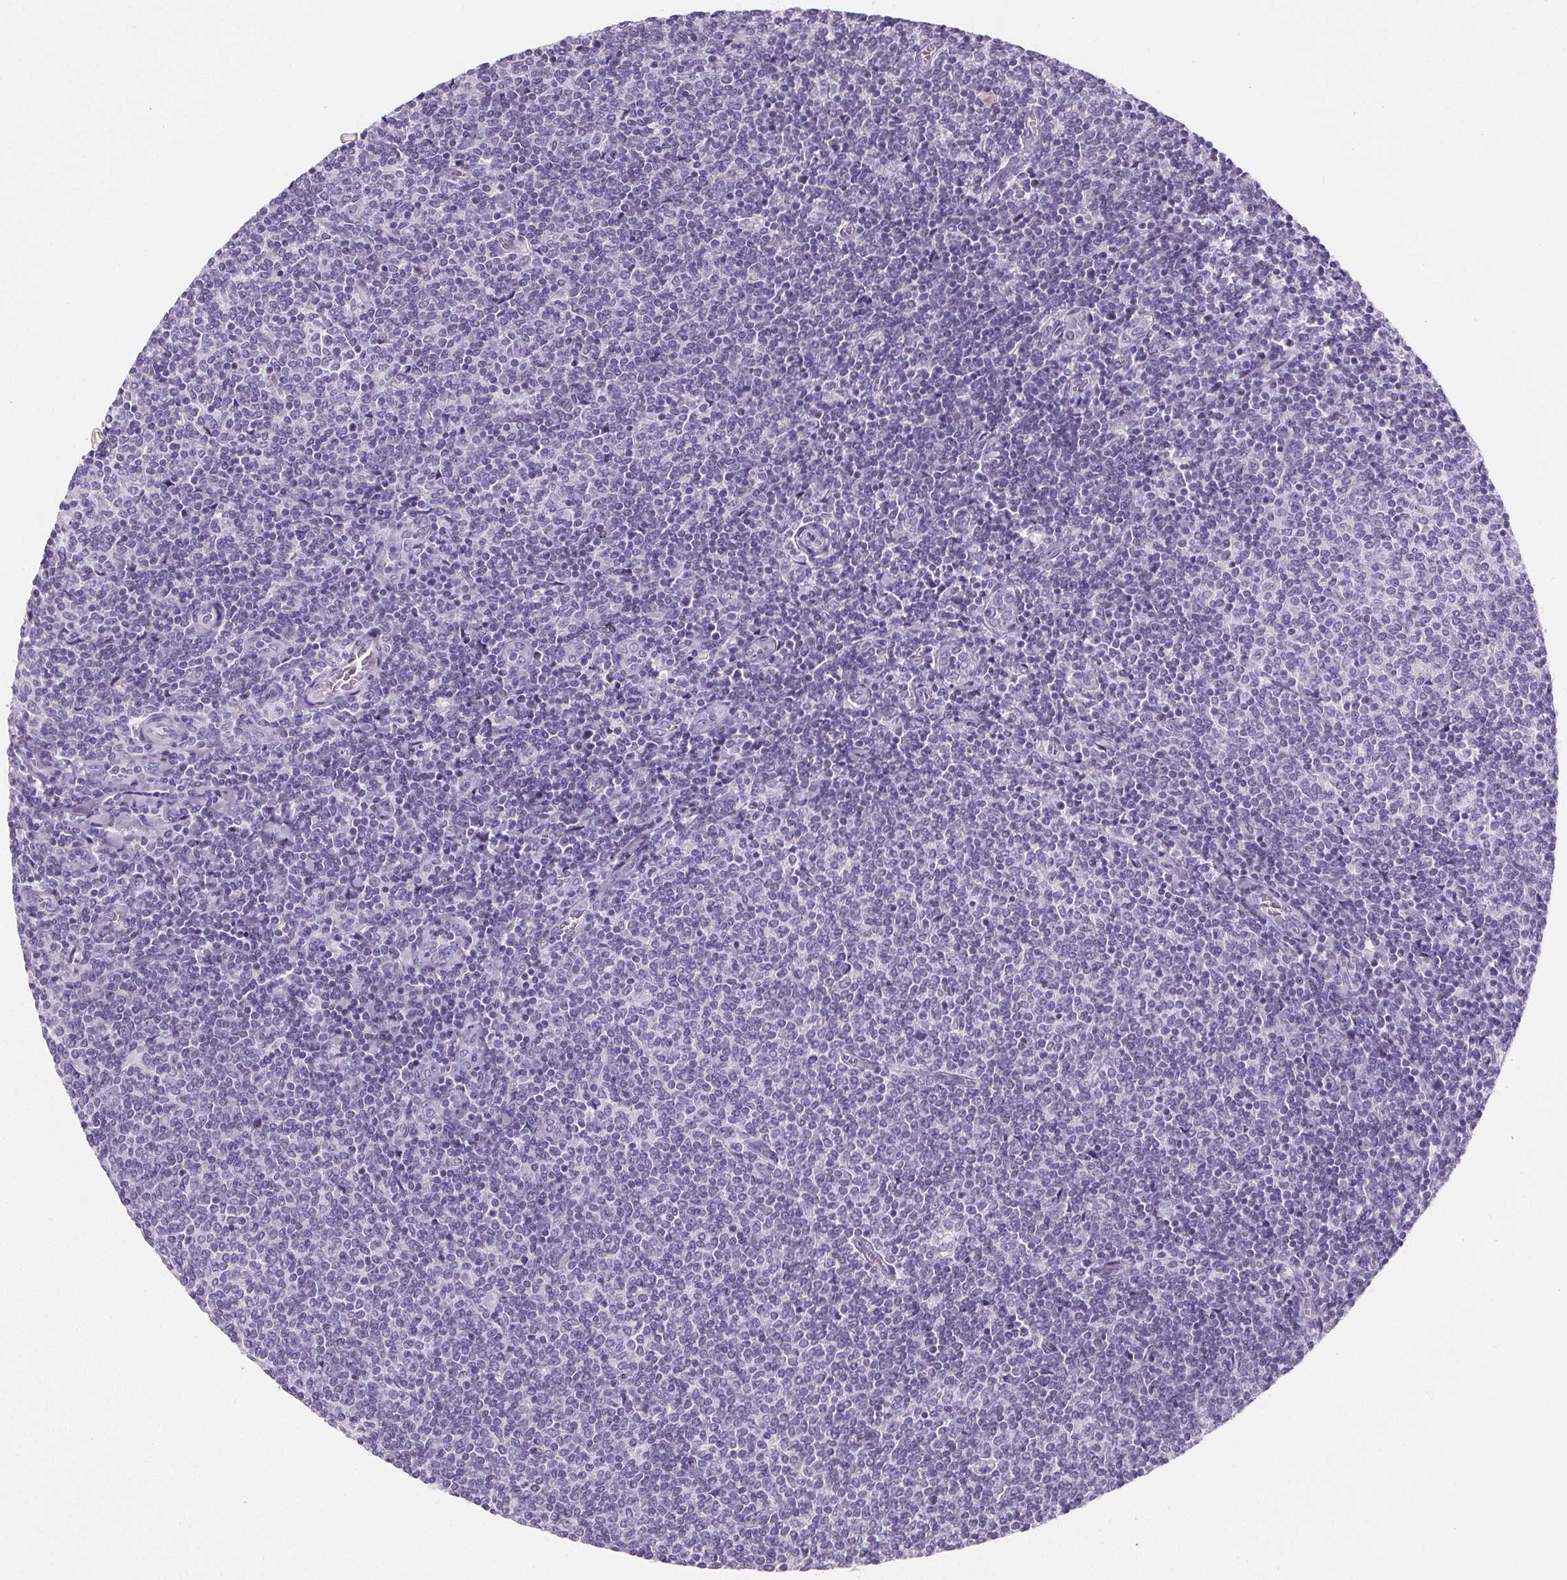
{"staining": {"intensity": "negative", "quantity": "none", "location": "none"}, "tissue": "lymphoma", "cell_type": "Tumor cells", "image_type": "cancer", "snomed": [{"axis": "morphology", "description": "Malignant lymphoma, non-Hodgkin's type, Low grade"}, {"axis": "topography", "description": "Lymph node"}], "caption": "This is an immunohistochemistry micrograph of lymphoma. There is no staining in tumor cells.", "gene": "ADRB1", "patient": {"sex": "male", "age": 52}}